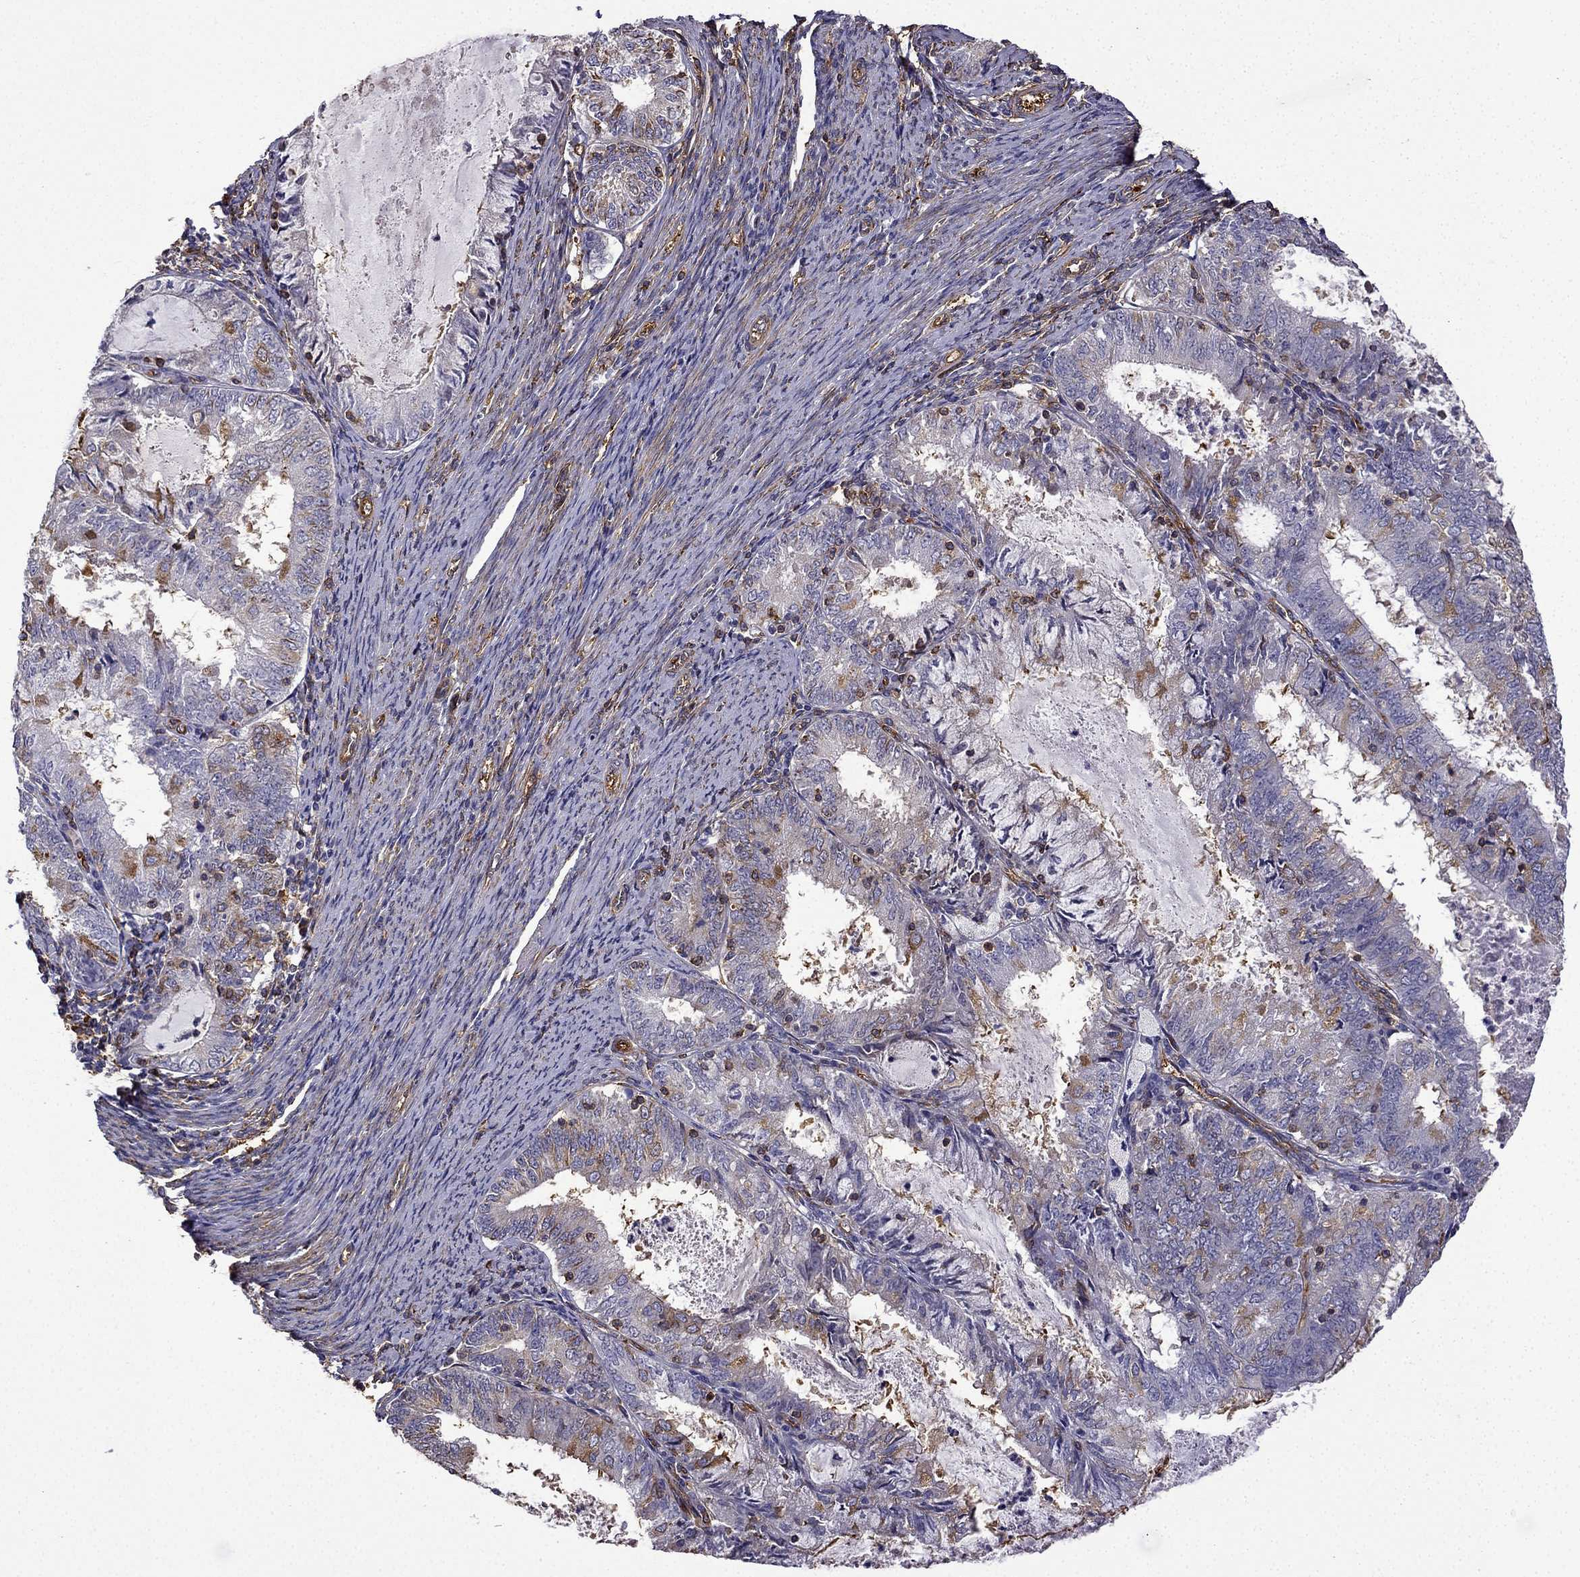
{"staining": {"intensity": "moderate", "quantity": "<25%", "location": "cytoplasmic/membranous"}, "tissue": "endometrial cancer", "cell_type": "Tumor cells", "image_type": "cancer", "snomed": [{"axis": "morphology", "description": "Adenocarcinoma, NOS"}, {"axis": "topography", "description": "Endometrium"}], "caption": "A histopathology image of human endometrial cancer (adenocarcinoma) stained for a protein displays moderate cytoplasmic/membranous brown staining in tumor cells. (DAB (3,3'-diaminobenzidine) IHC with brightfield microscopy, high magnification).", "gene": "MAP4", "patient": {"sex": "female", "age": 57}}